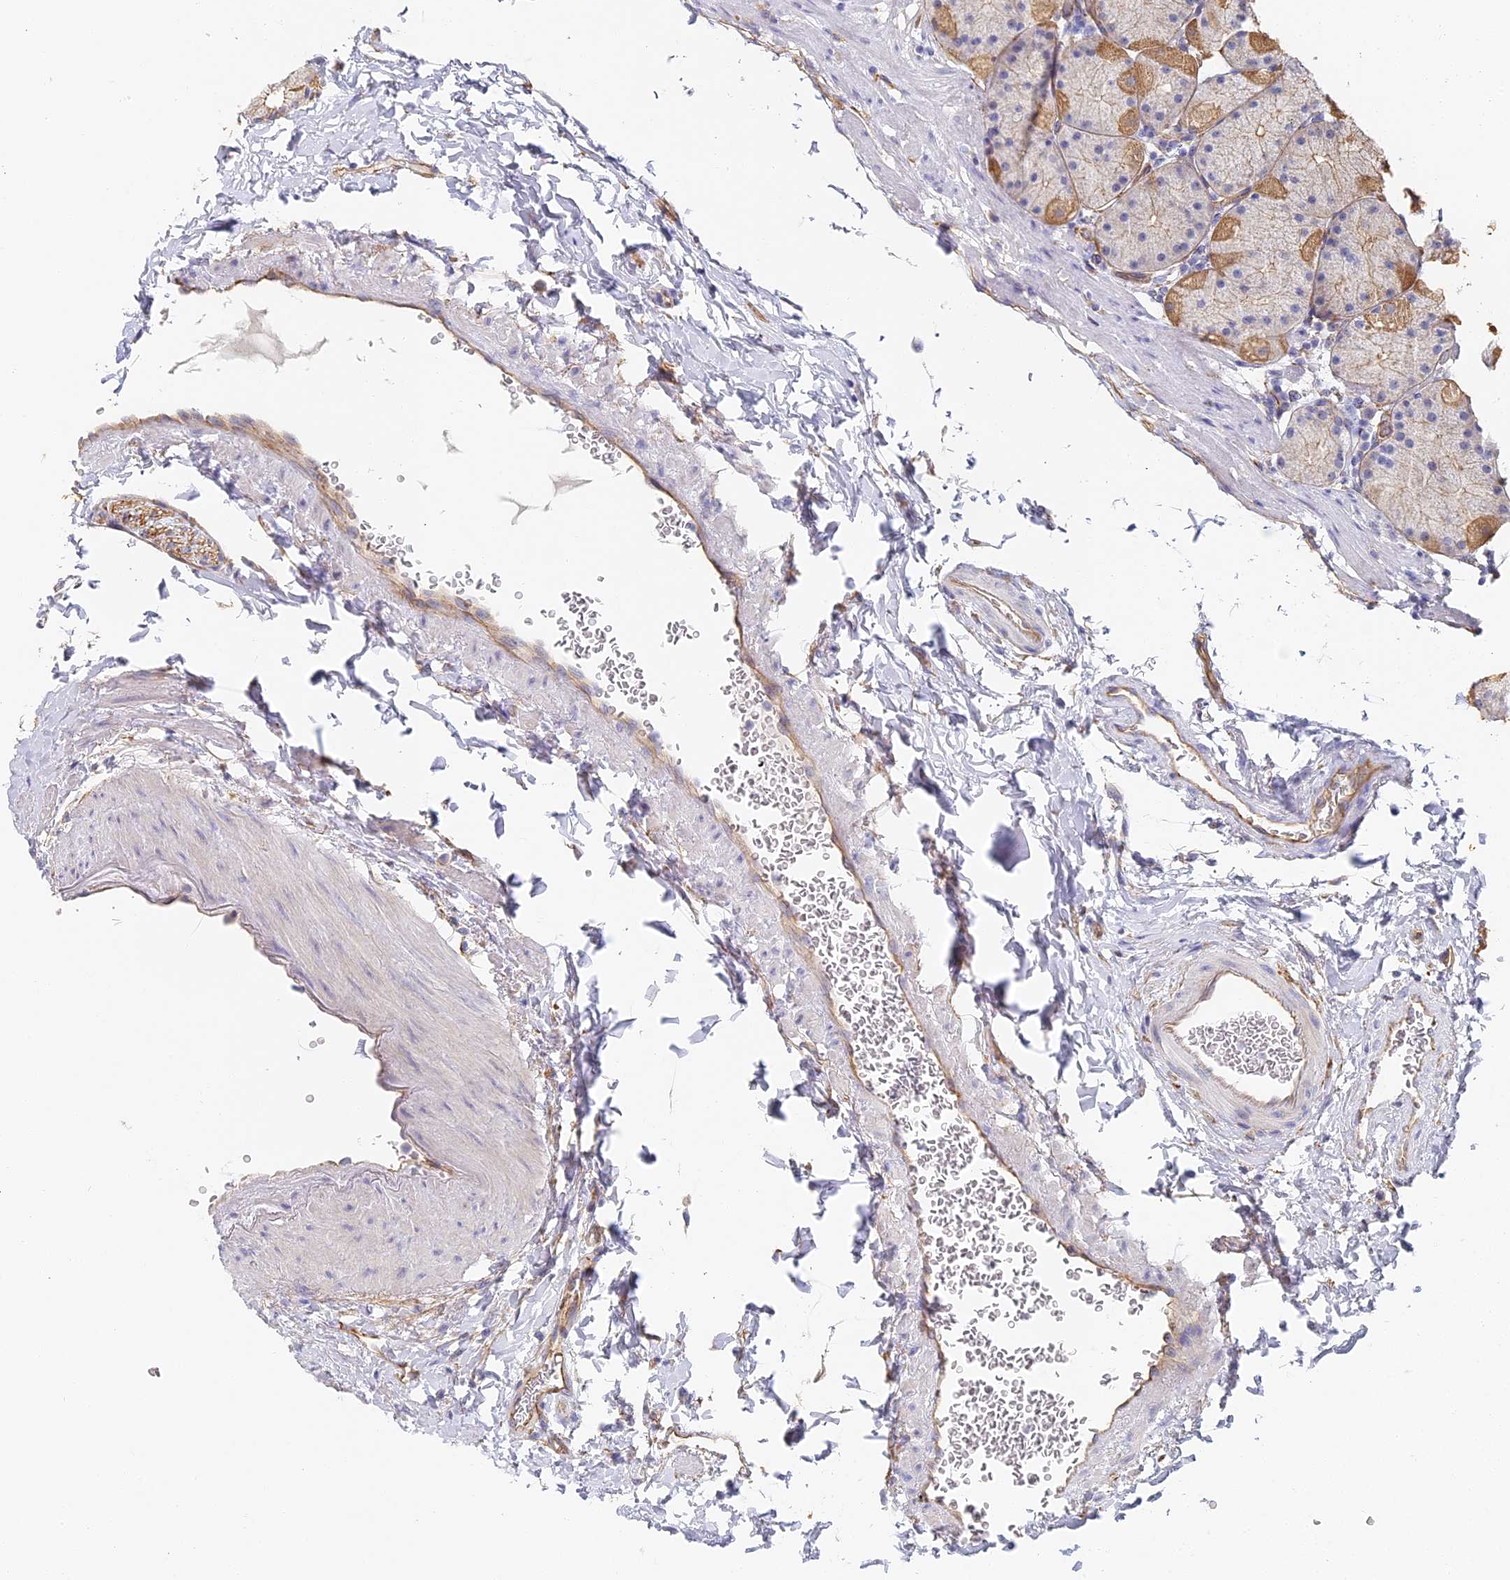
{"staining": {"intensity": "moderate", "quantity": "<25%", "location": "cytoplasmic/membranous"}, "tissue": "stomach", "cell_type": "Glandular cells", "image_type": "normal", "snomed": [{"axis": "morphology", "description": "Normal tissue, NOS"}, {"axis": "topography", "description": "Stomach, upper"}, {"axis": "topography", "description": "Stomach"}], "caption": "This histopathology image exhibits IHC staining of unremarkable human stomach, with low moderate cytoplasmic/membranous expression in about <25% of glandular cells.", "gene": "CCDC30", "patient": {"sex": "male", "age": 48}}